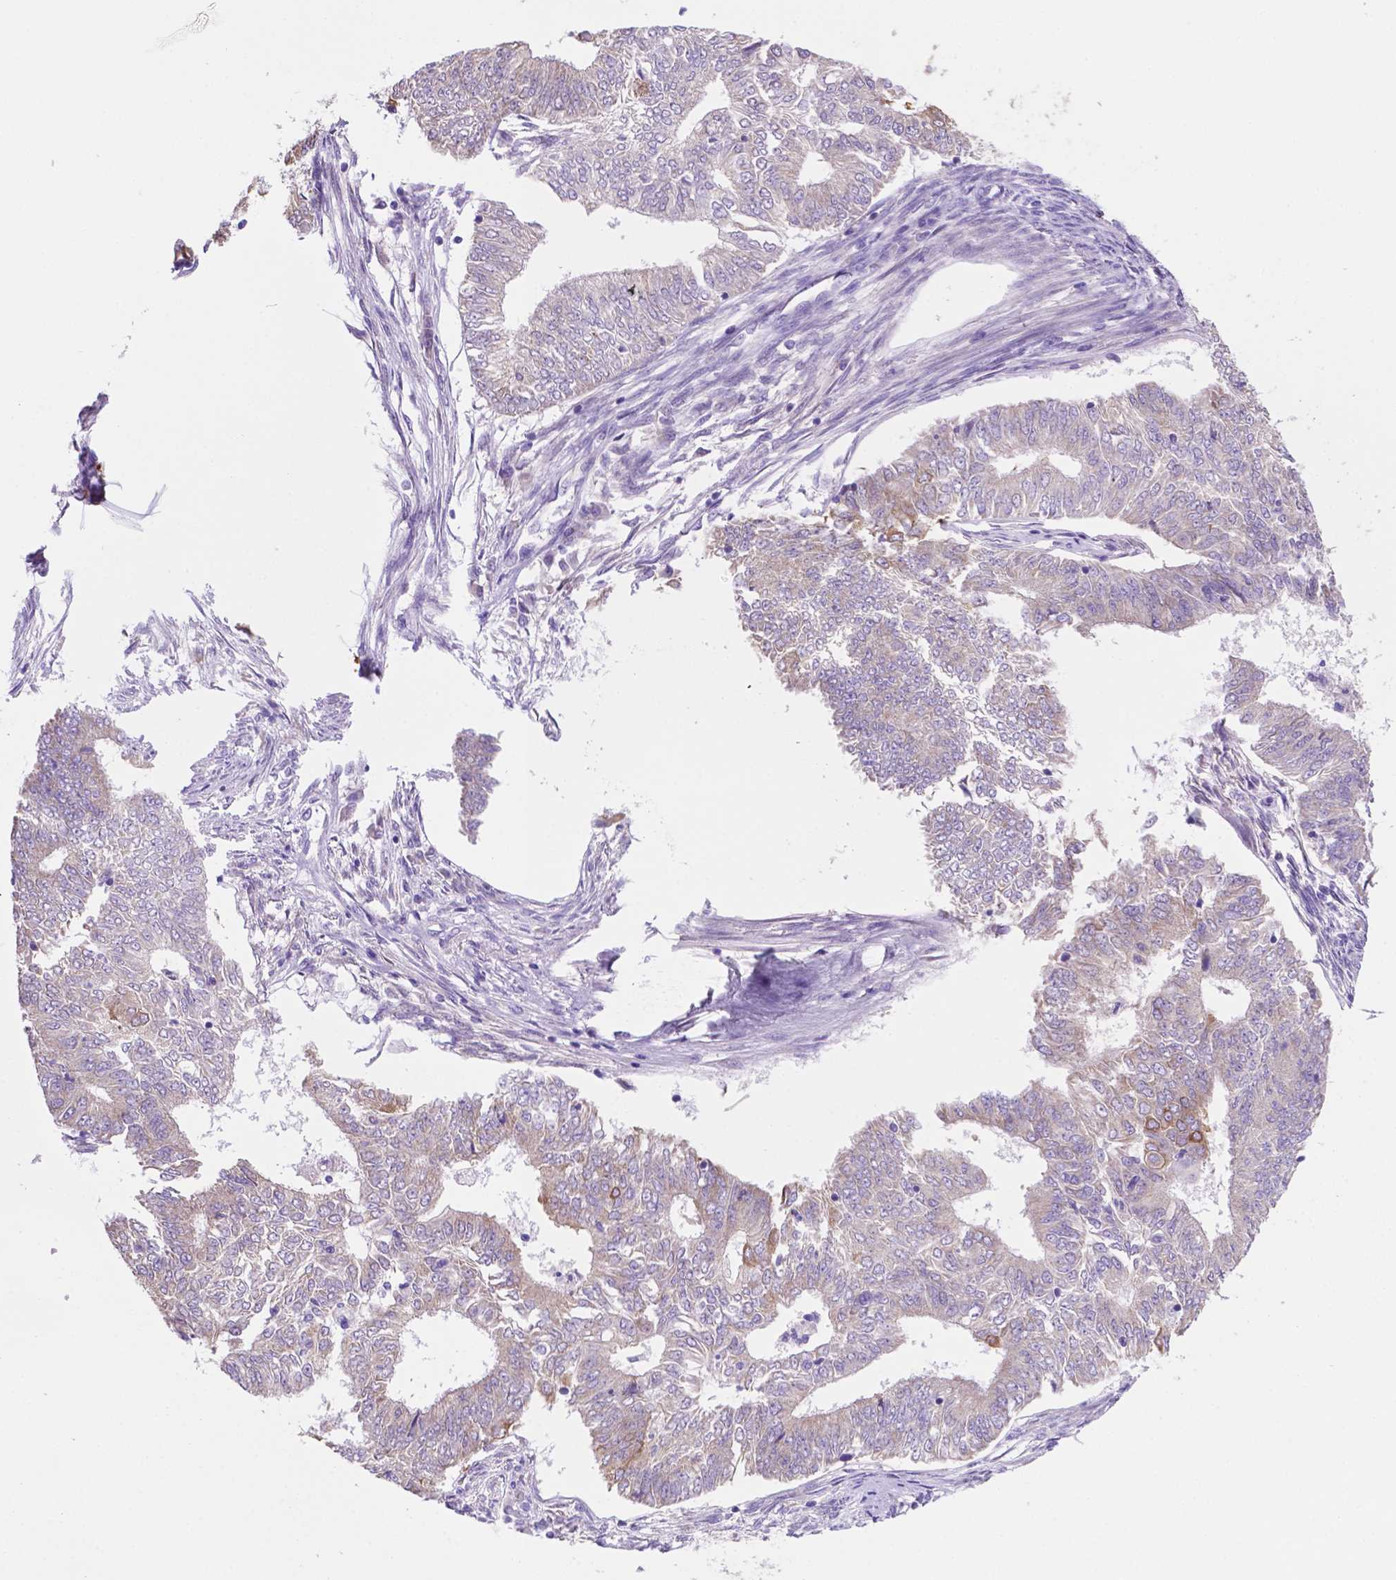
{"staining": {"intensity": "weak", "quantity": "<25%", "location": "cytoplasmic/membranous"}, "tissue": "endometrial cancer", "cell_type": "Tumor cells", "image_type": "cancer", "snomed": [{"axis": "morphology", "description": "Adenocarcinoma, NOS"}, {"axis": "topography", "description": "Endometrium"}], "caption": "Histopathology image shows no significant protein expression in tumor cells of endometrial adenocarcinoma.", "gene": "CEACAM7", "patient": {"sex": "female", "age": 62}}